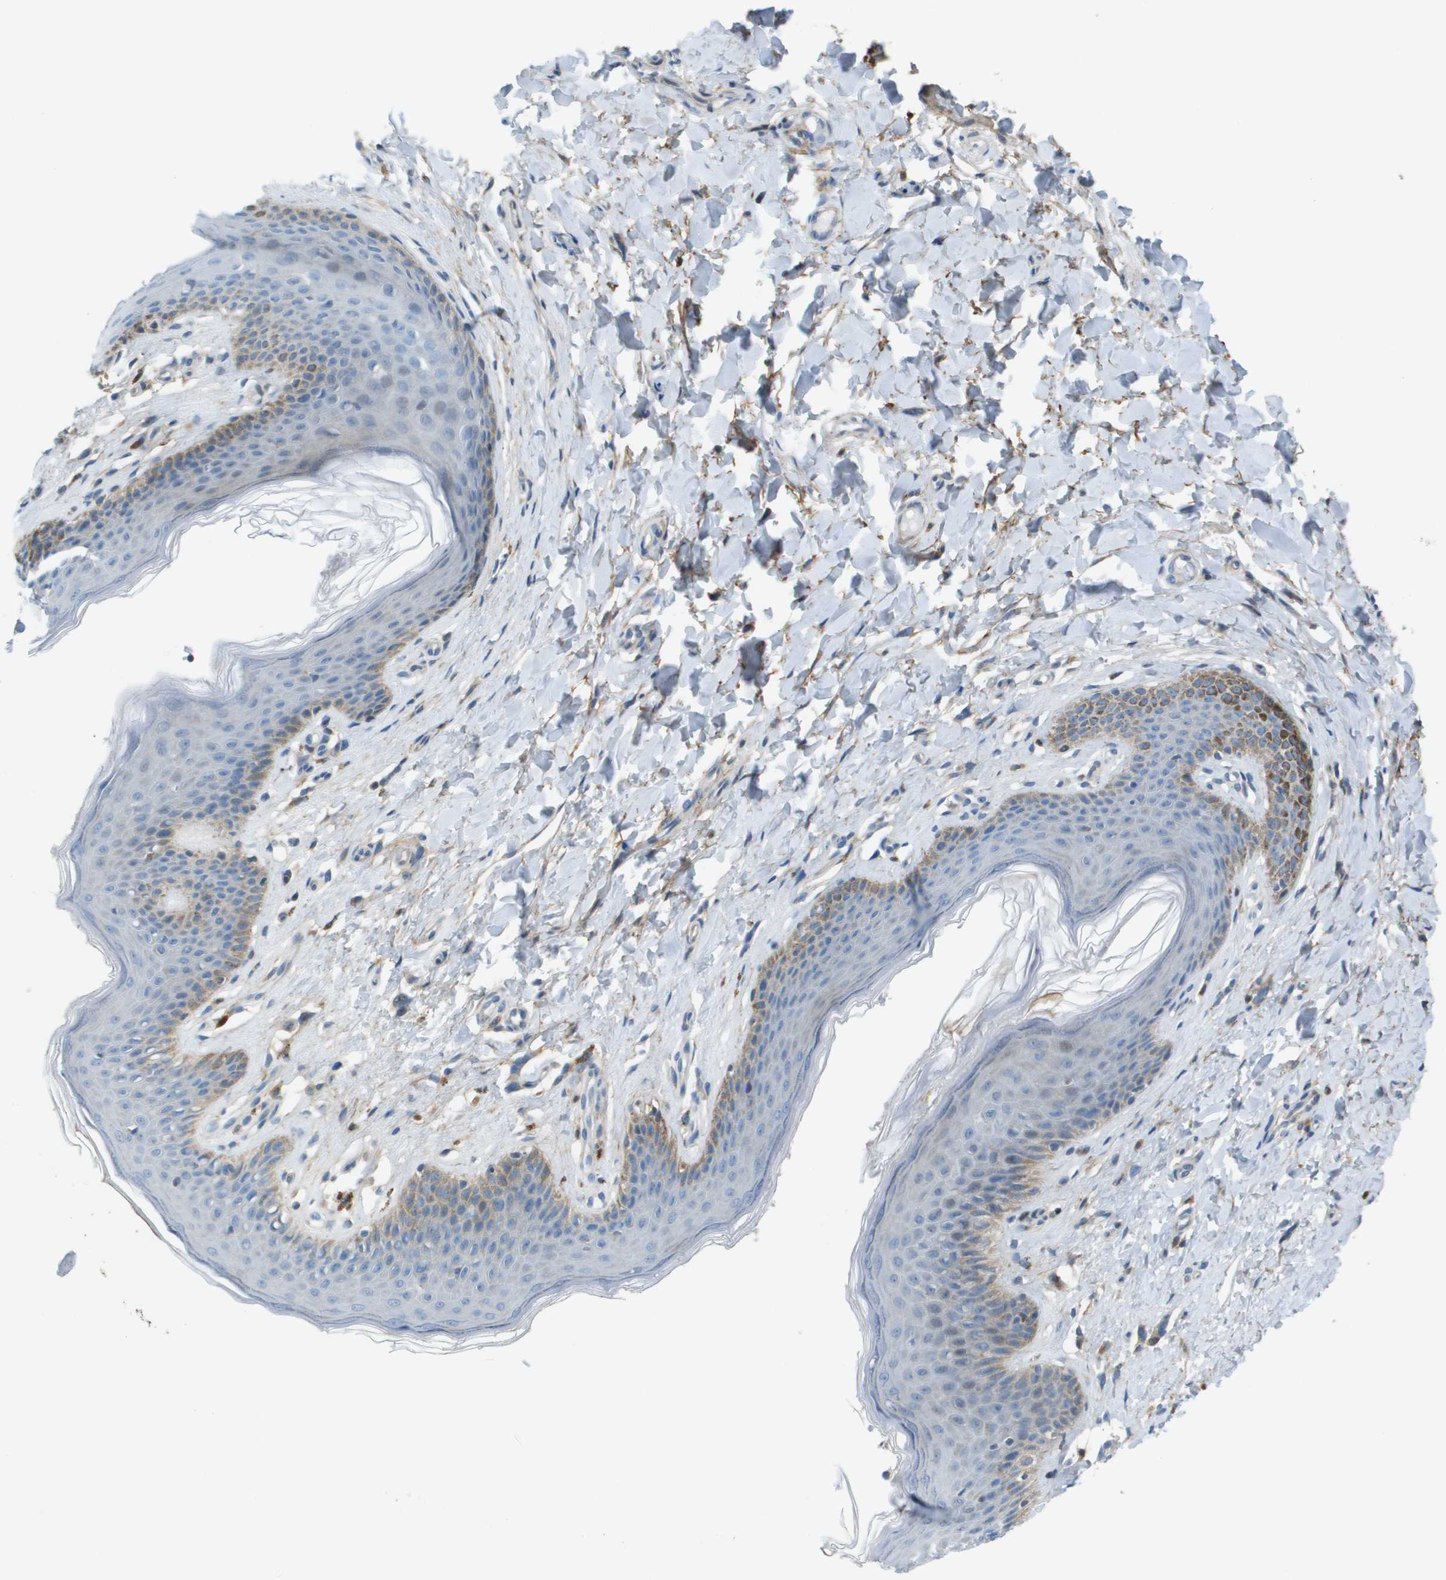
{"staining": {"intensity": "moderate", "quantity": "<25%", "location": "cytoplasmic/membranous"}, "tissue": "skin", "cell_type": "Epidermal cells", "image_type": "normal", "snomed": [{"axis": "morphology", "description": "Normal tissue, NOS"}, {"axis": "topography", "description": "Vulva"}], "caption": "DAB (3,3'-diaminobenzidine) immunohistochemical staining of normal skin exhibits moderate cytoplasmic/membranous protein expression in about <25% of epidermal cells.", "gene": "GALNT6", "patient": {"sex": "female", "age": 66}}